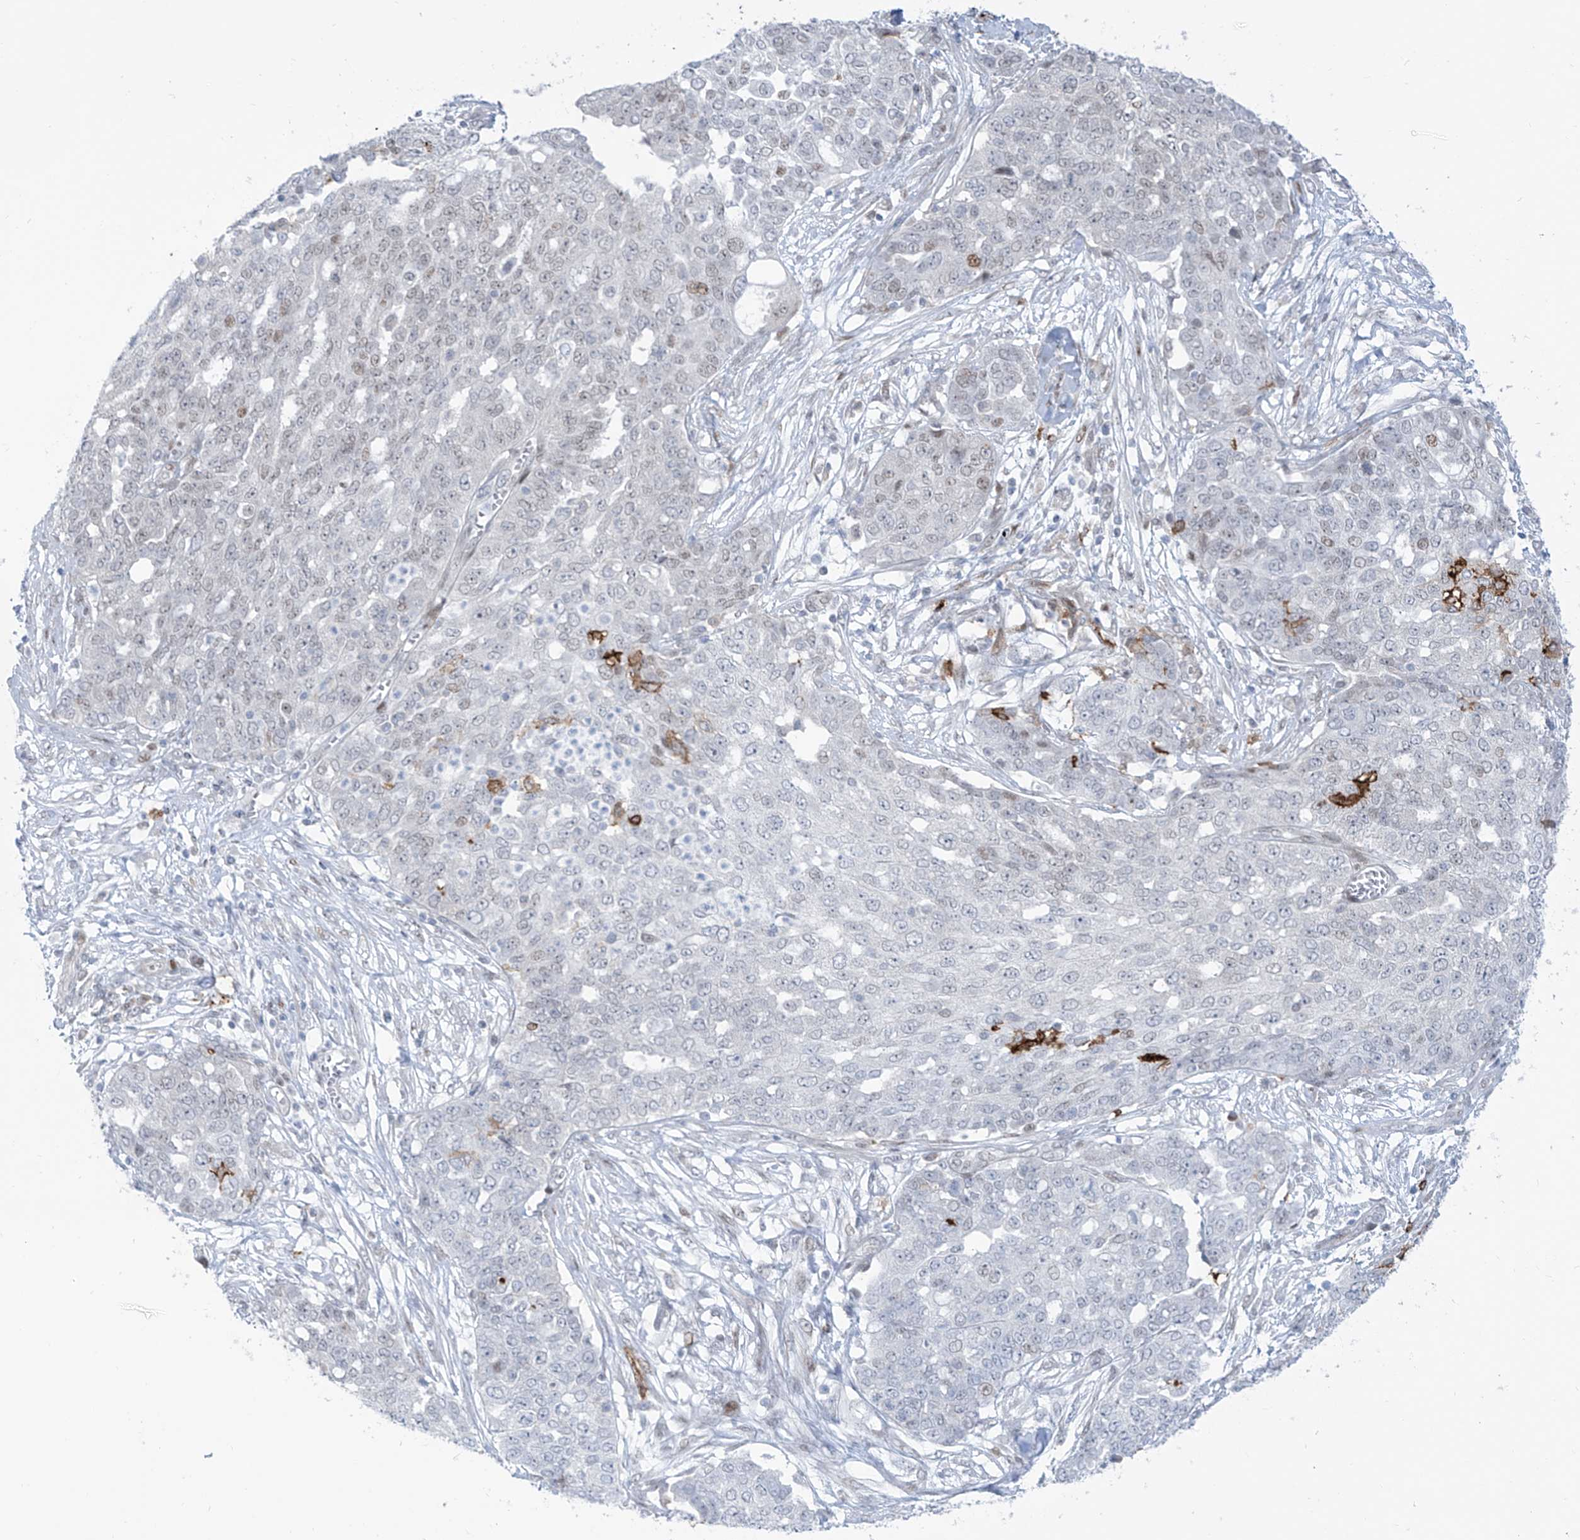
{"staining": {"intensity": "weak", "quantity": "<25%", "location": "nuclear"}, "tissue": "ovarian cancer", "cell_type": "Tumor cells", "image_type": "cancer", "snomed": [{"axis": "morphology", "description": "Cystadenocarcinoma, serous, NOS"}, {"axis": "topography", "description": "Soft tissue"}, {"axis": "topography", "description": "Ovary"}], "caption": "IHC image of neoplastic tissue: ovarian serous cystadenocarcinoma stained with DAB (3,3'-diaminobenzidine) shows no significant protein staining in tumor cells.", "gene": "LIN9", "patient": {"sex": "female", "age": 57}}